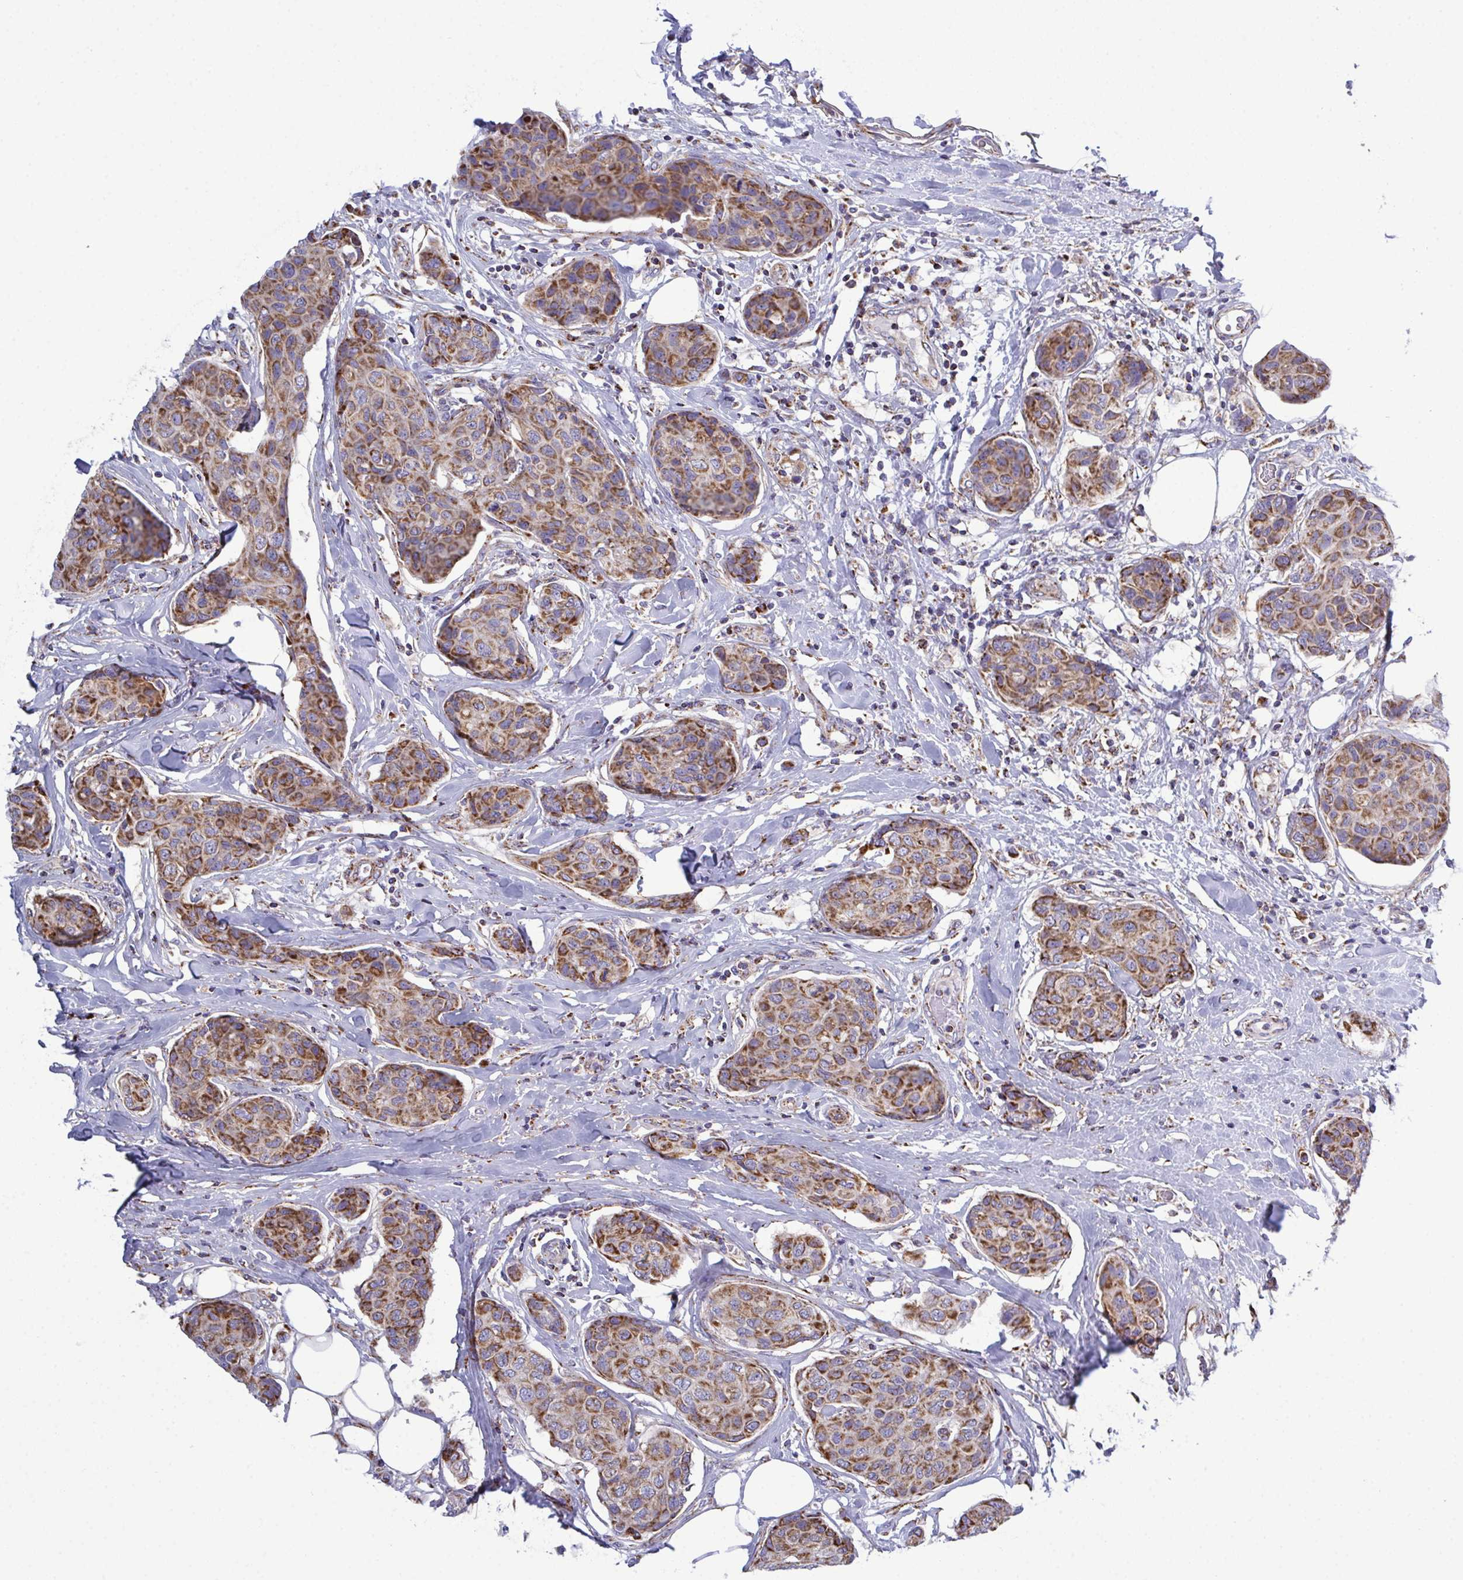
{"staining": {"intensity": "moderate", "quantity": ">75%", "location": "cytoplasmic/membranous"}, "tissue": "breast cancer", "cell_type": "Tumor cells", "image_type": "cancer", "snomed": [{"axis": "morphology", "description": "Duct carcinoma"}, {"axis": "topography", "description": "Breast"}], "caption": "Infiltrating ductal carcinoma (breast) stained for a protein (brown) demonstrates moderate cytoplasmic/membranous positive positivity in approximately >75% of tumor cells.", "gene": "CSDE1", "patient": {"sex": "female", "age": 80}}